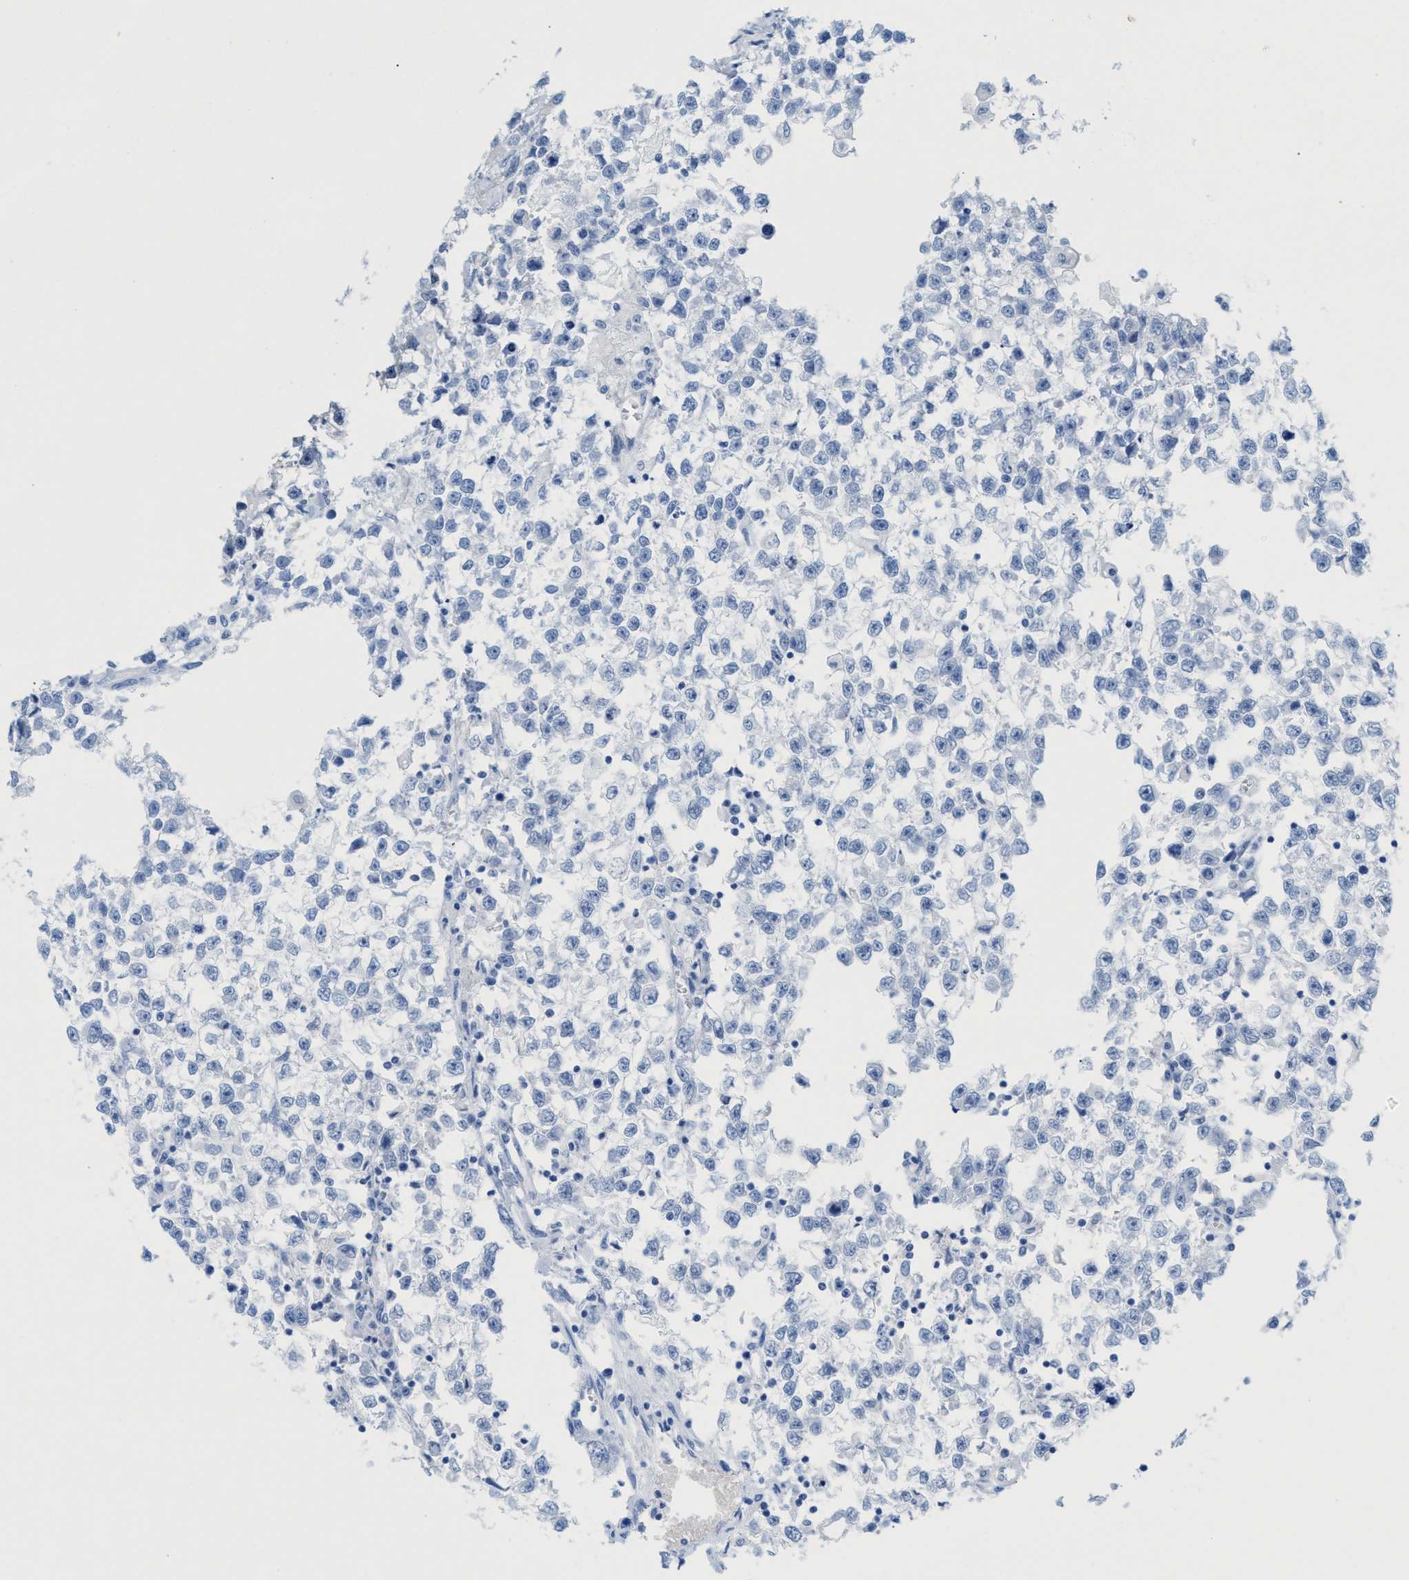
{"staining": {"intensity": "negative", "quantity": "none", "location": "none"}, "tissue": "testis cancer", "cell_type": "Tumor cells", "image_type": "cancer", "snomed": [{"axis": "morphology", "description": "Seminoma, NOS"}, {"axis": "morphology", "description": "Carcinoma, Embryonal, NOS"}, {"axis": "topography", "description": "Testis"}], "caption": "A micrograph of testis cancer (seminoma) stained for a protein displays no brown staining in tumor cells.", "gene": "ANKFN1", "patient": {"sex": "male", "age": 51}}